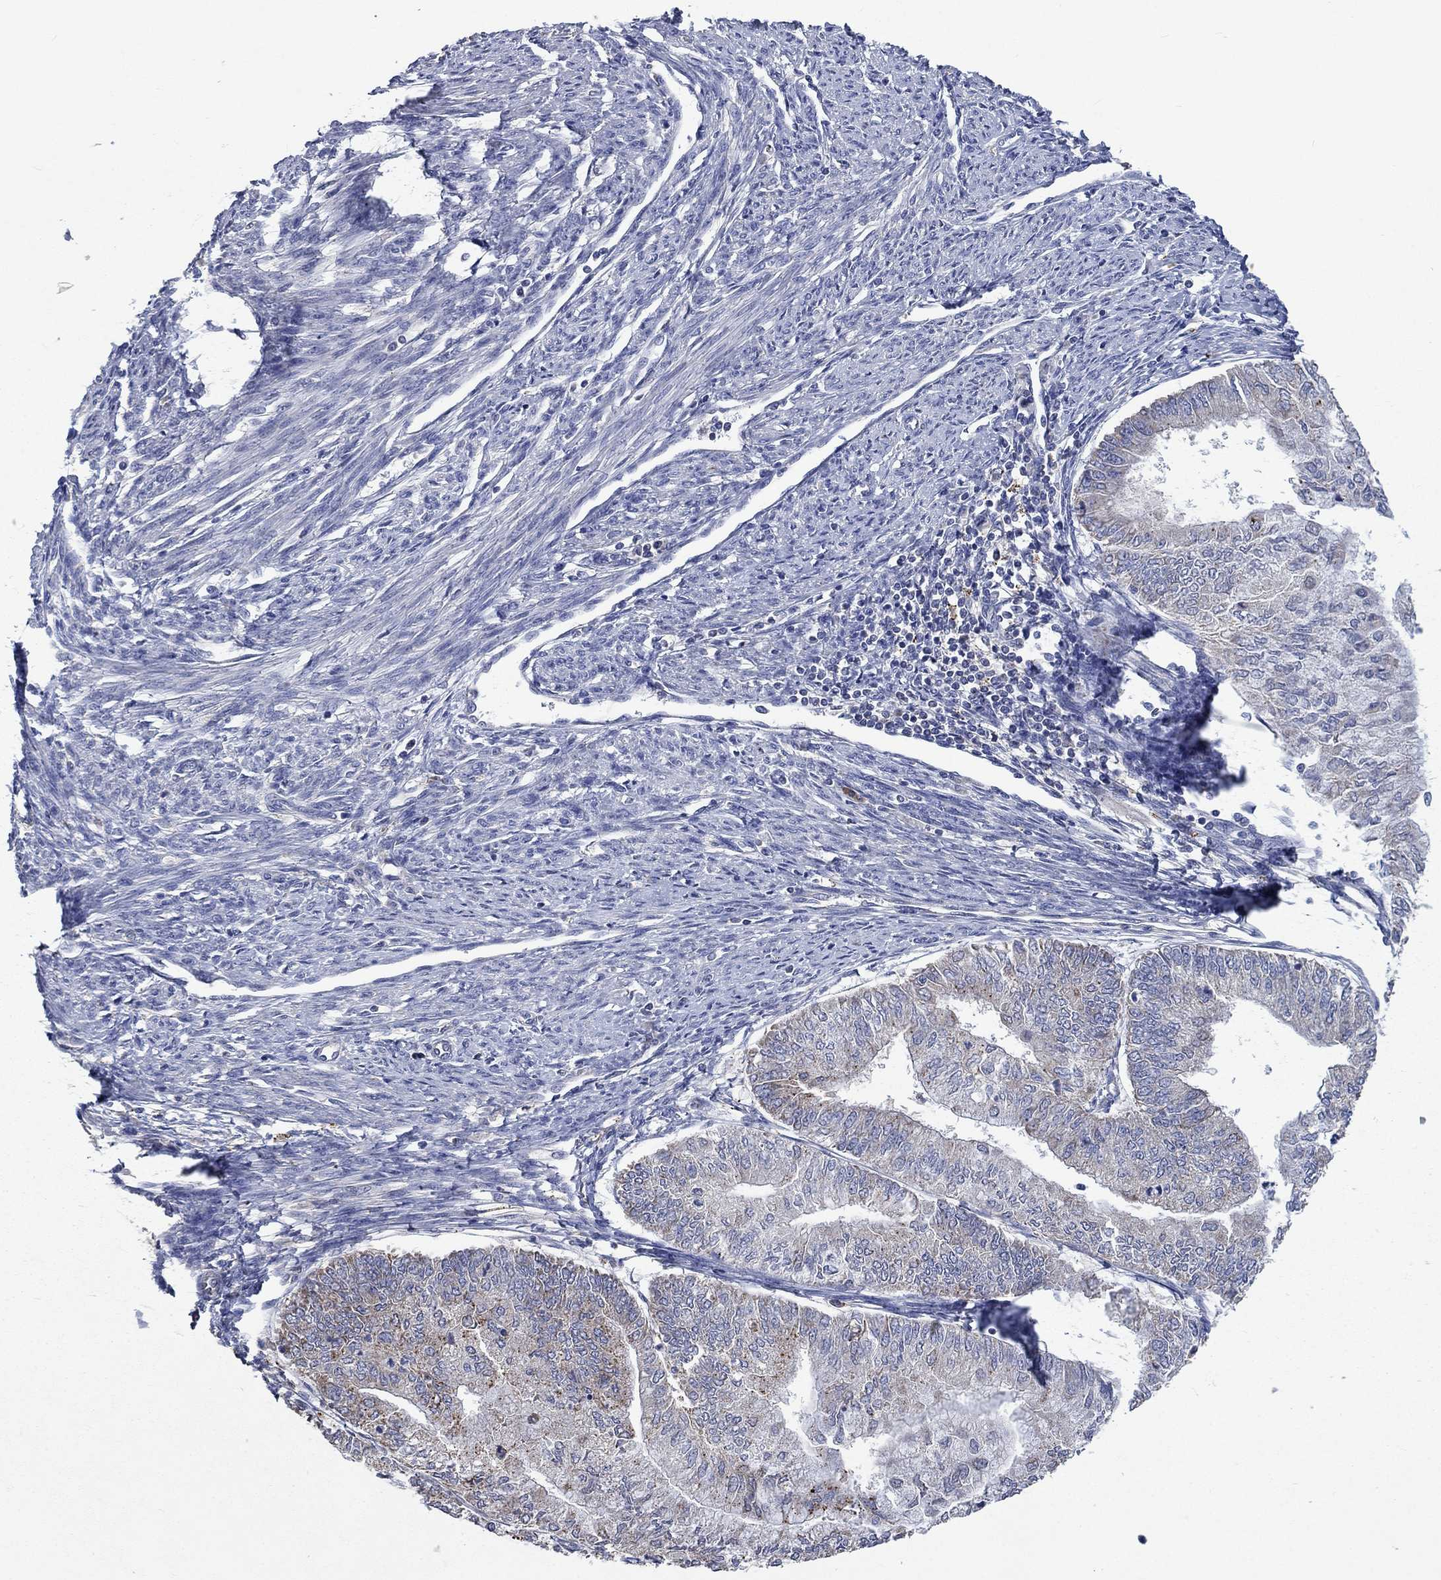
{"staining": {"intensity": "negative", "quantity": "none", "location": "none"}, "tissue": "endometrial cancer", "cell_type": "Tumor cells", "image_type": "cancer", "snomed": [{"axis": "morphology", "description": "Adenocarcinoma, NOS"}, {"axis": "topography", "description": "Endometrium"}], "caption": "The image reveals no significant positivity in tumor cells of endometrial adenocarcinoma.", "gene": "UGT8", "patient": {"sex": "female", "age": 59}}